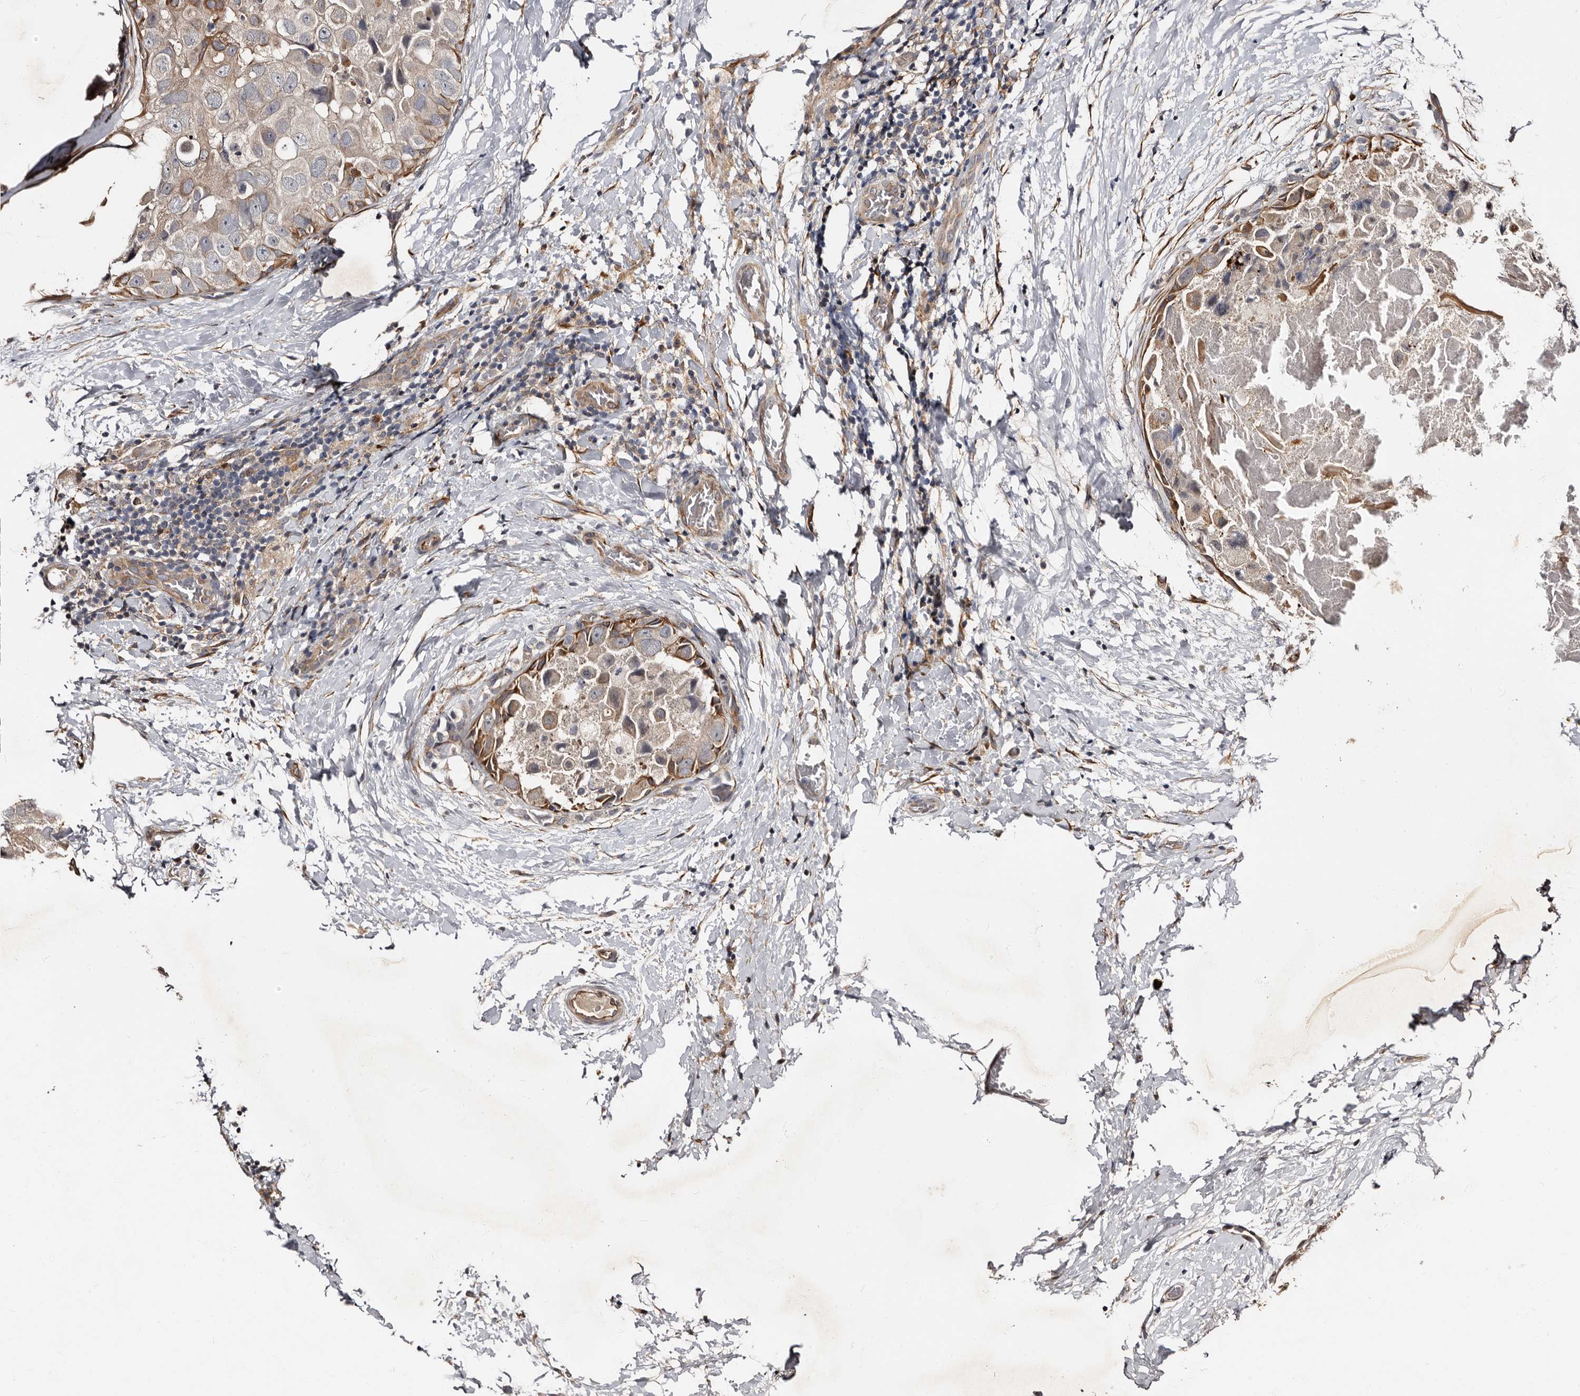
{"staining": {"intensity": "negative", "quantity": "none", "location": "none"}, "tissue": "breast cancer", "cell_type": "Tumor cells", "image_type": "cancer", "snomed": [{"axis": "morphology", "description": "Duct carcinoma"}, {"axis": "topography", "description": "Breast"}], "caption": "Breast intraductal carcinoma was stained to show a protein in brown. There is no significant staining in tumor cells. (DAB immunohistochemistry visualized using brightfield microscopy, high magnification).", "gene": "TBC1D22B", "patient": {"sex": "female", "age": 62}}